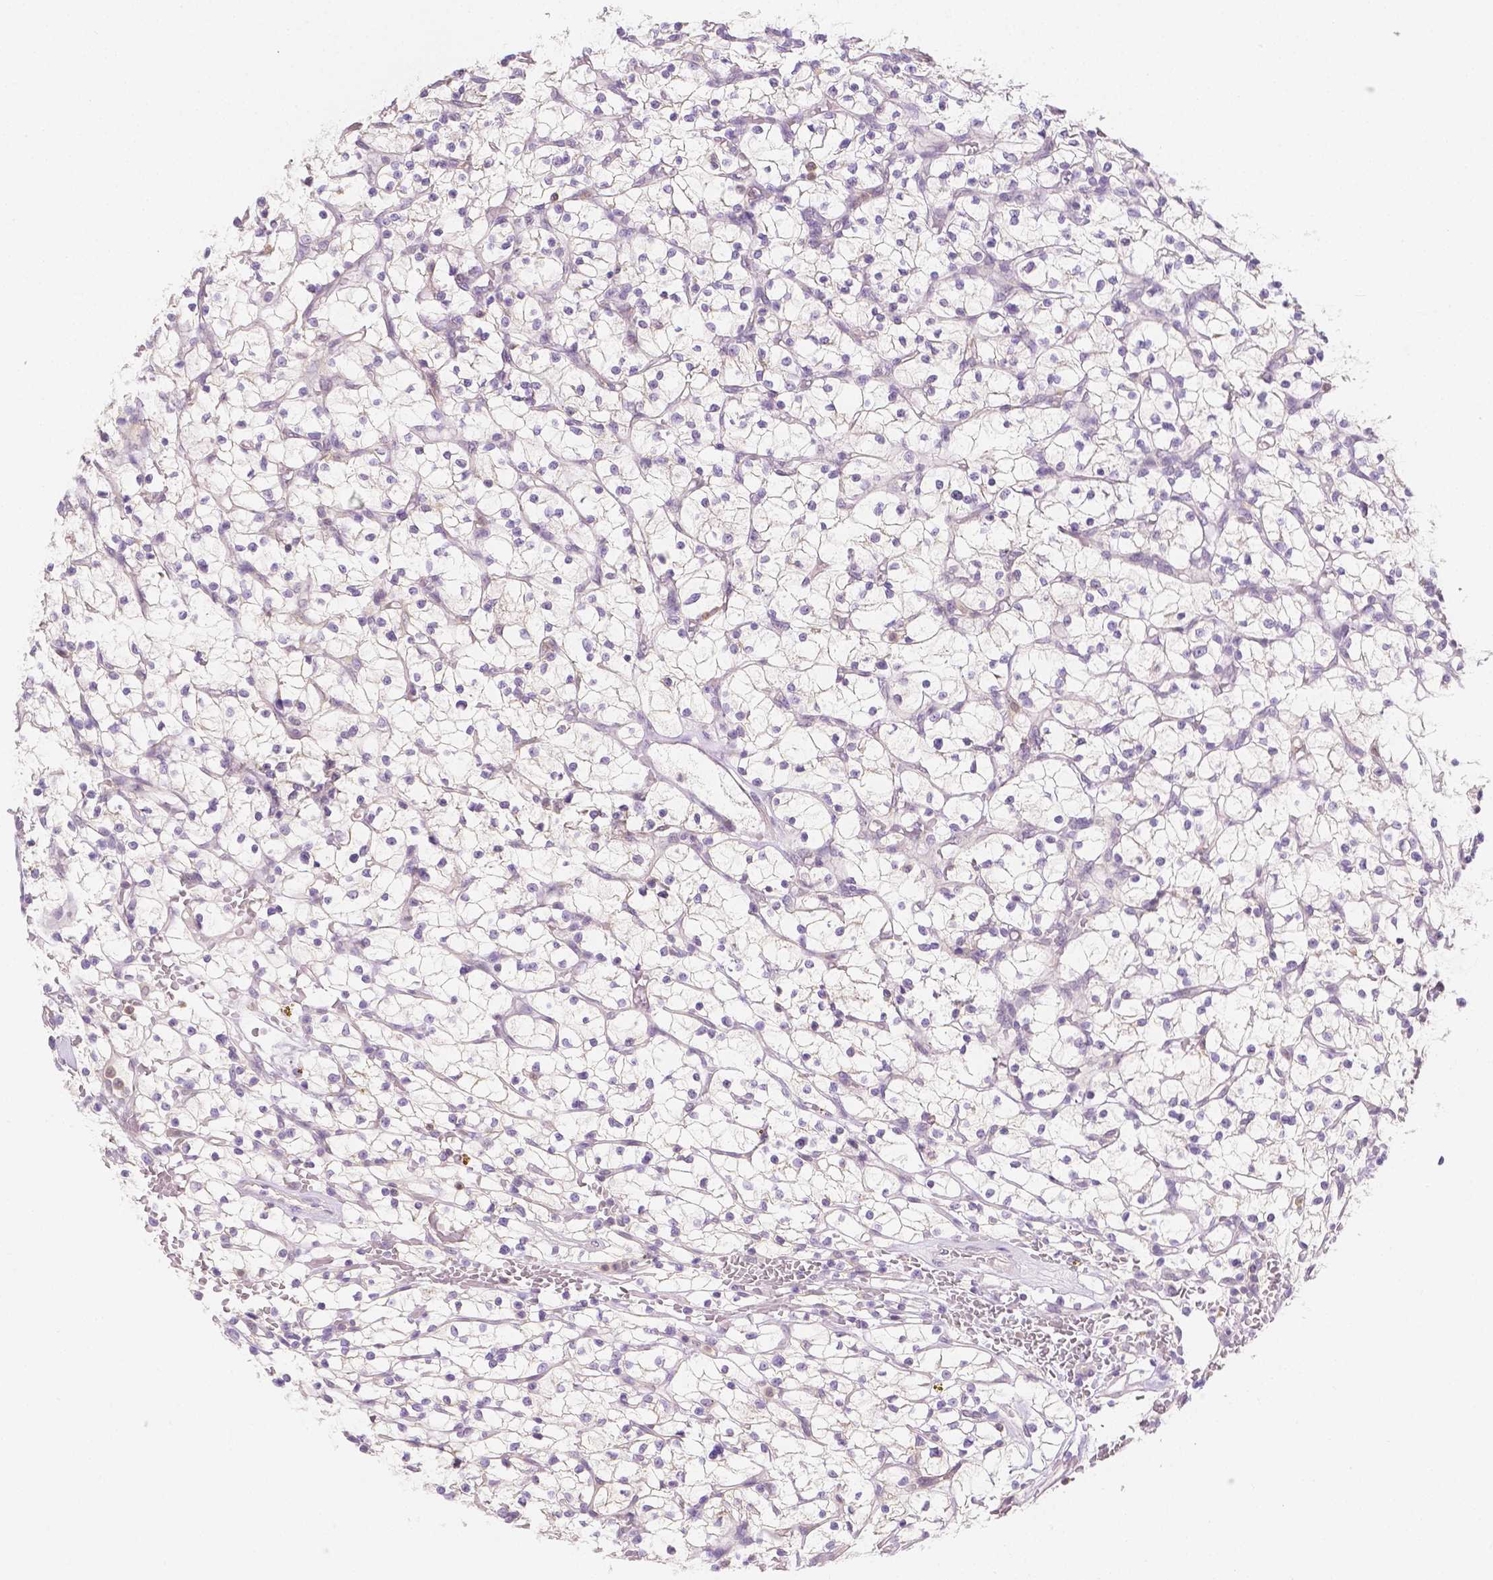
{"staining": {"intensity": "negative", "quantity": "none", "location": "none"}, "tissue": "renal cancer", "cell_type": "Tumor cells", "image_type": "cancer", "snomed": [{"axis": "morphology", "description": "Adenocarcinoma, NOS"}, {"axis": "topography", "description": "Kidney"}], "caption": "Immunohistochemistry histopathology image of renal adenocarcinoma stained for a protein (brown), which exhibits no staining in tumor cells.", "gene": "SGTB", "patient": {"sex": "female", "age": 64}}